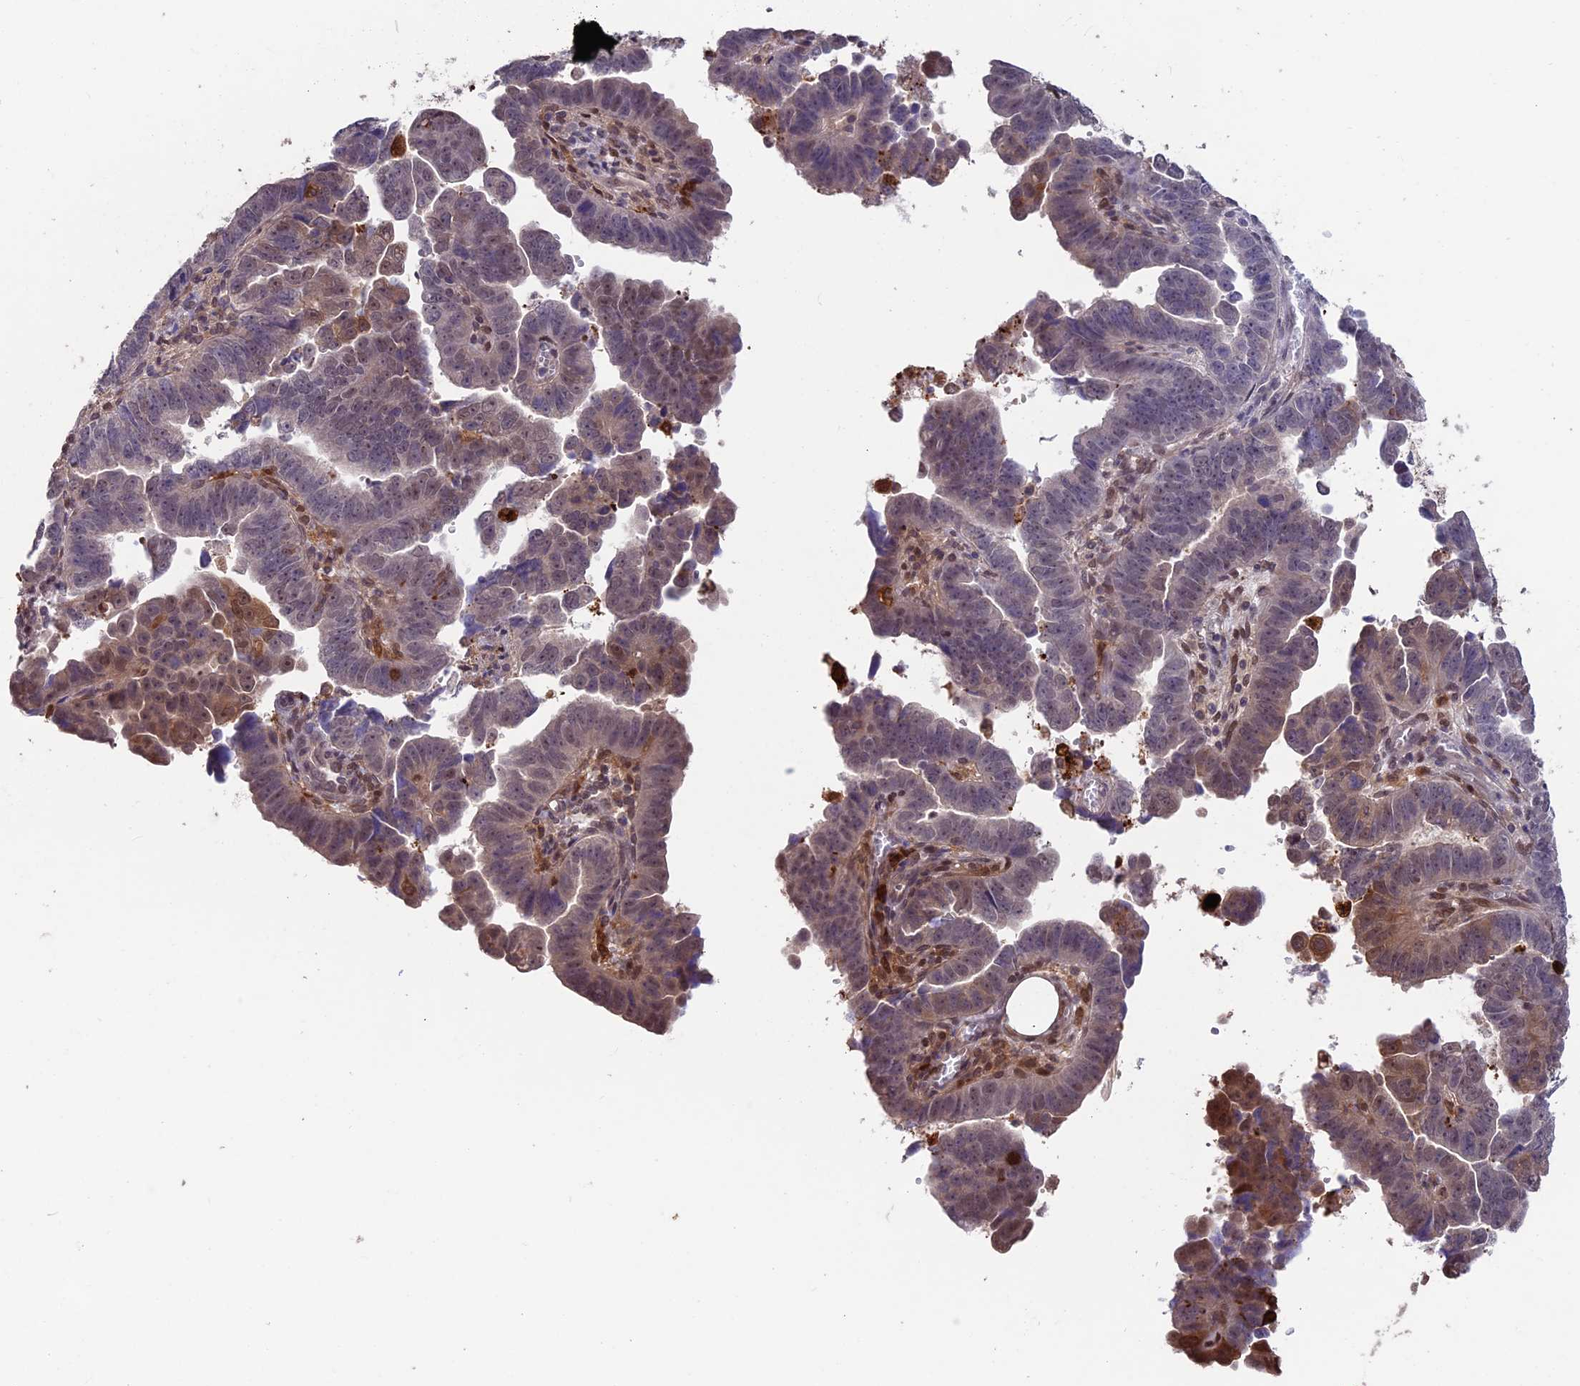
{"staining": {"intensity": "weak", "quantity": "25%-75%", "location": "nuclear"}, "tissue": "endometrial cancer", "cell_type": "Tumor cells", "image_type": "cancer", "snomed": [{"axis": "morphology", "description": "Adenocarcinoma, NOS"}, {"axis": "topography", "description": "Endometrium"}], "caption": "This micrograph shows immunohistochemistry staining of human endometrial adenocarcinoma, with low weak nuclear positivity in approximately 25%-75% of tumor cells.", "gene": "MAST2", "patient": {"sex": "female", "age": 75}}